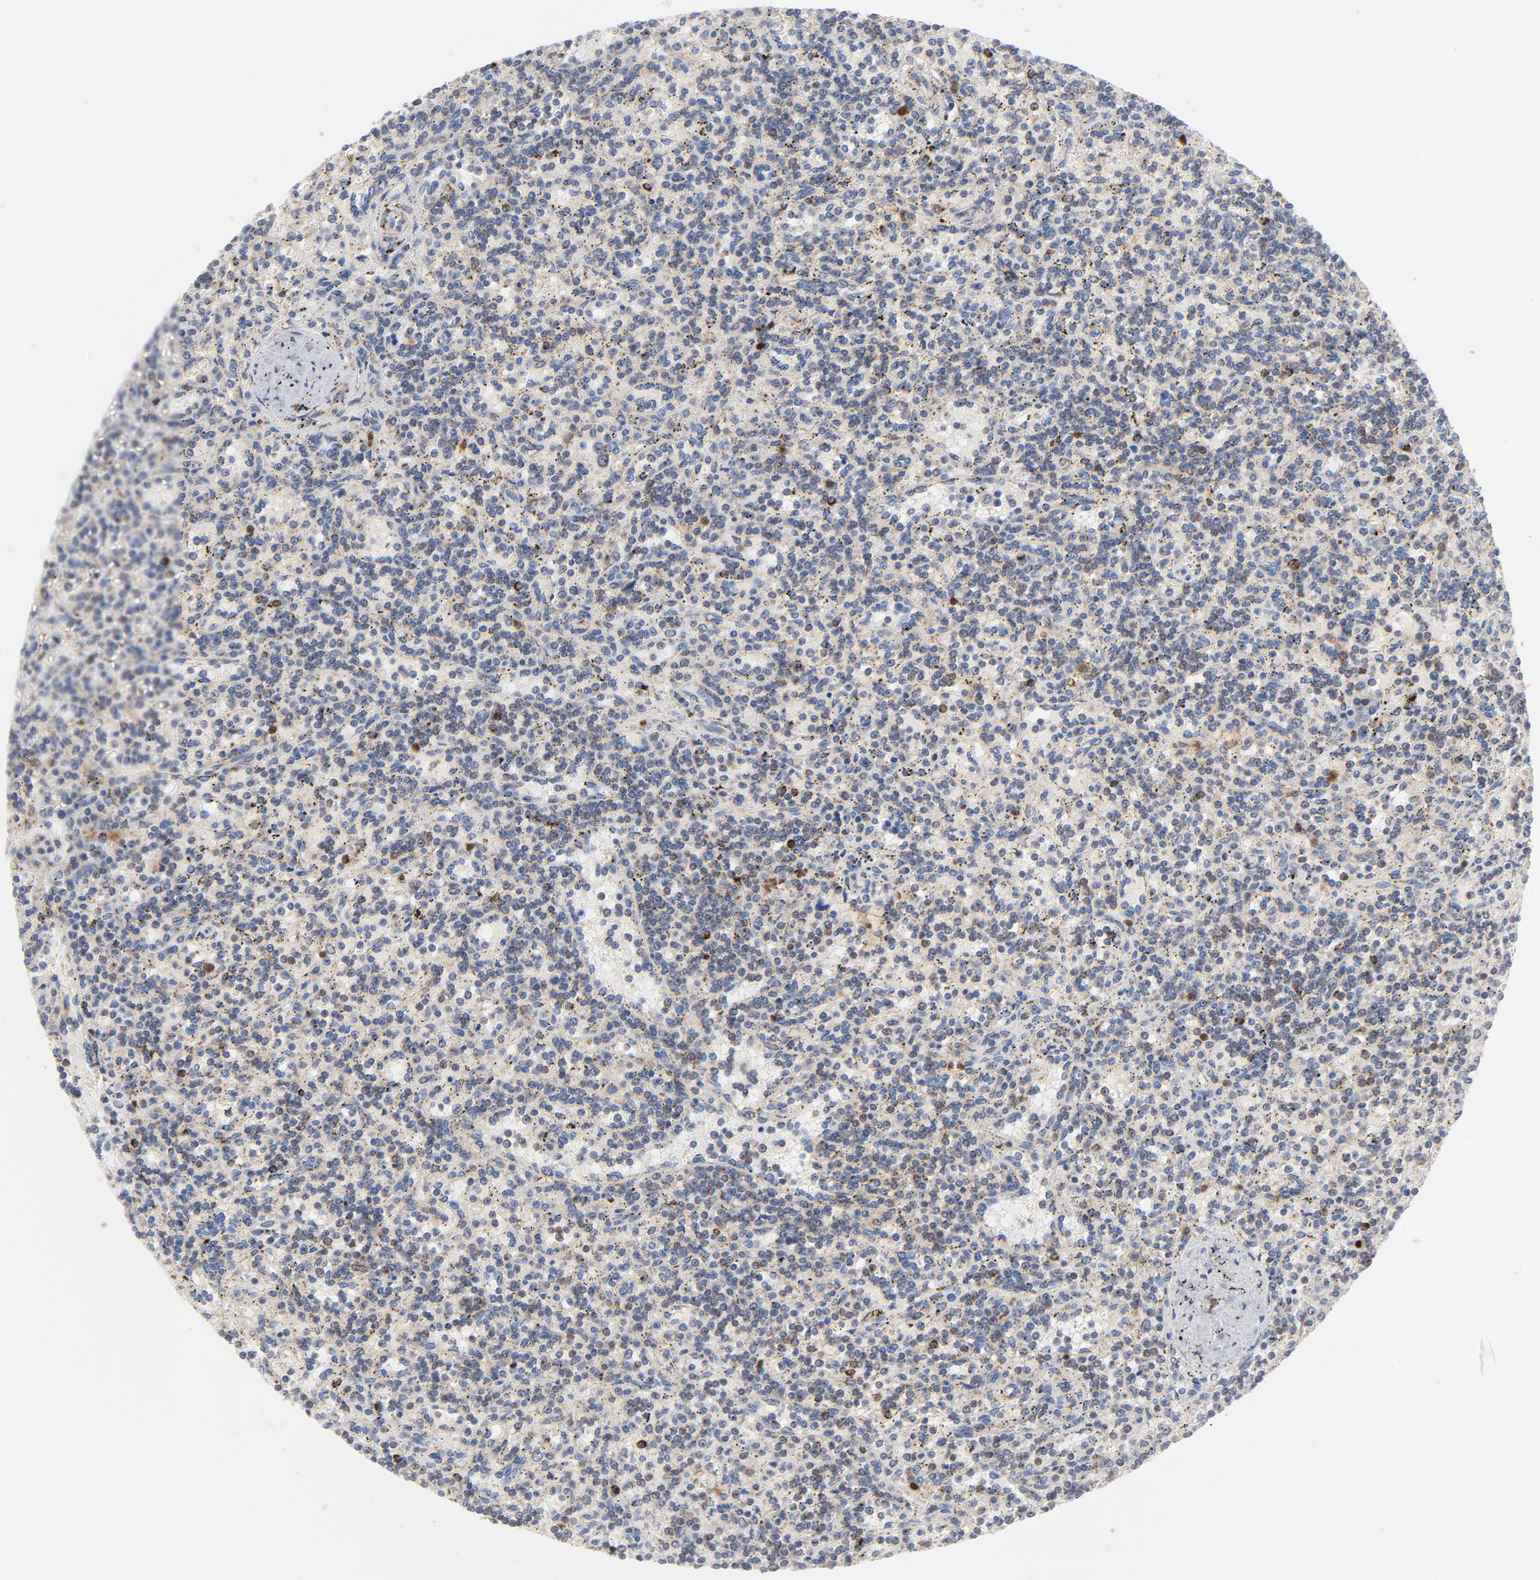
{"staining": {"intensity": "weak", "quantity": "<25%", "location": "cytoplasmic/membranous"}, "tissue": "lymphoma", "cell_type": "Tumor cells", "image_type": "cancer", "snomed": [{"axis": "morphology", "description": "Malignant lymphoma, non-Hodgkin's type, Low grade"}, {"axis": "topography", "description": "Spleen"}], "caption": "A photomicrograph of lymphoma stained for a protein reveals no brown staining in tumor cells. (DAB (3,3'-diaminobenzidine) immunohistochemistry, high magnification).", "gene": "DIABLO", "patient": {"sex": "male", "age": 73}}